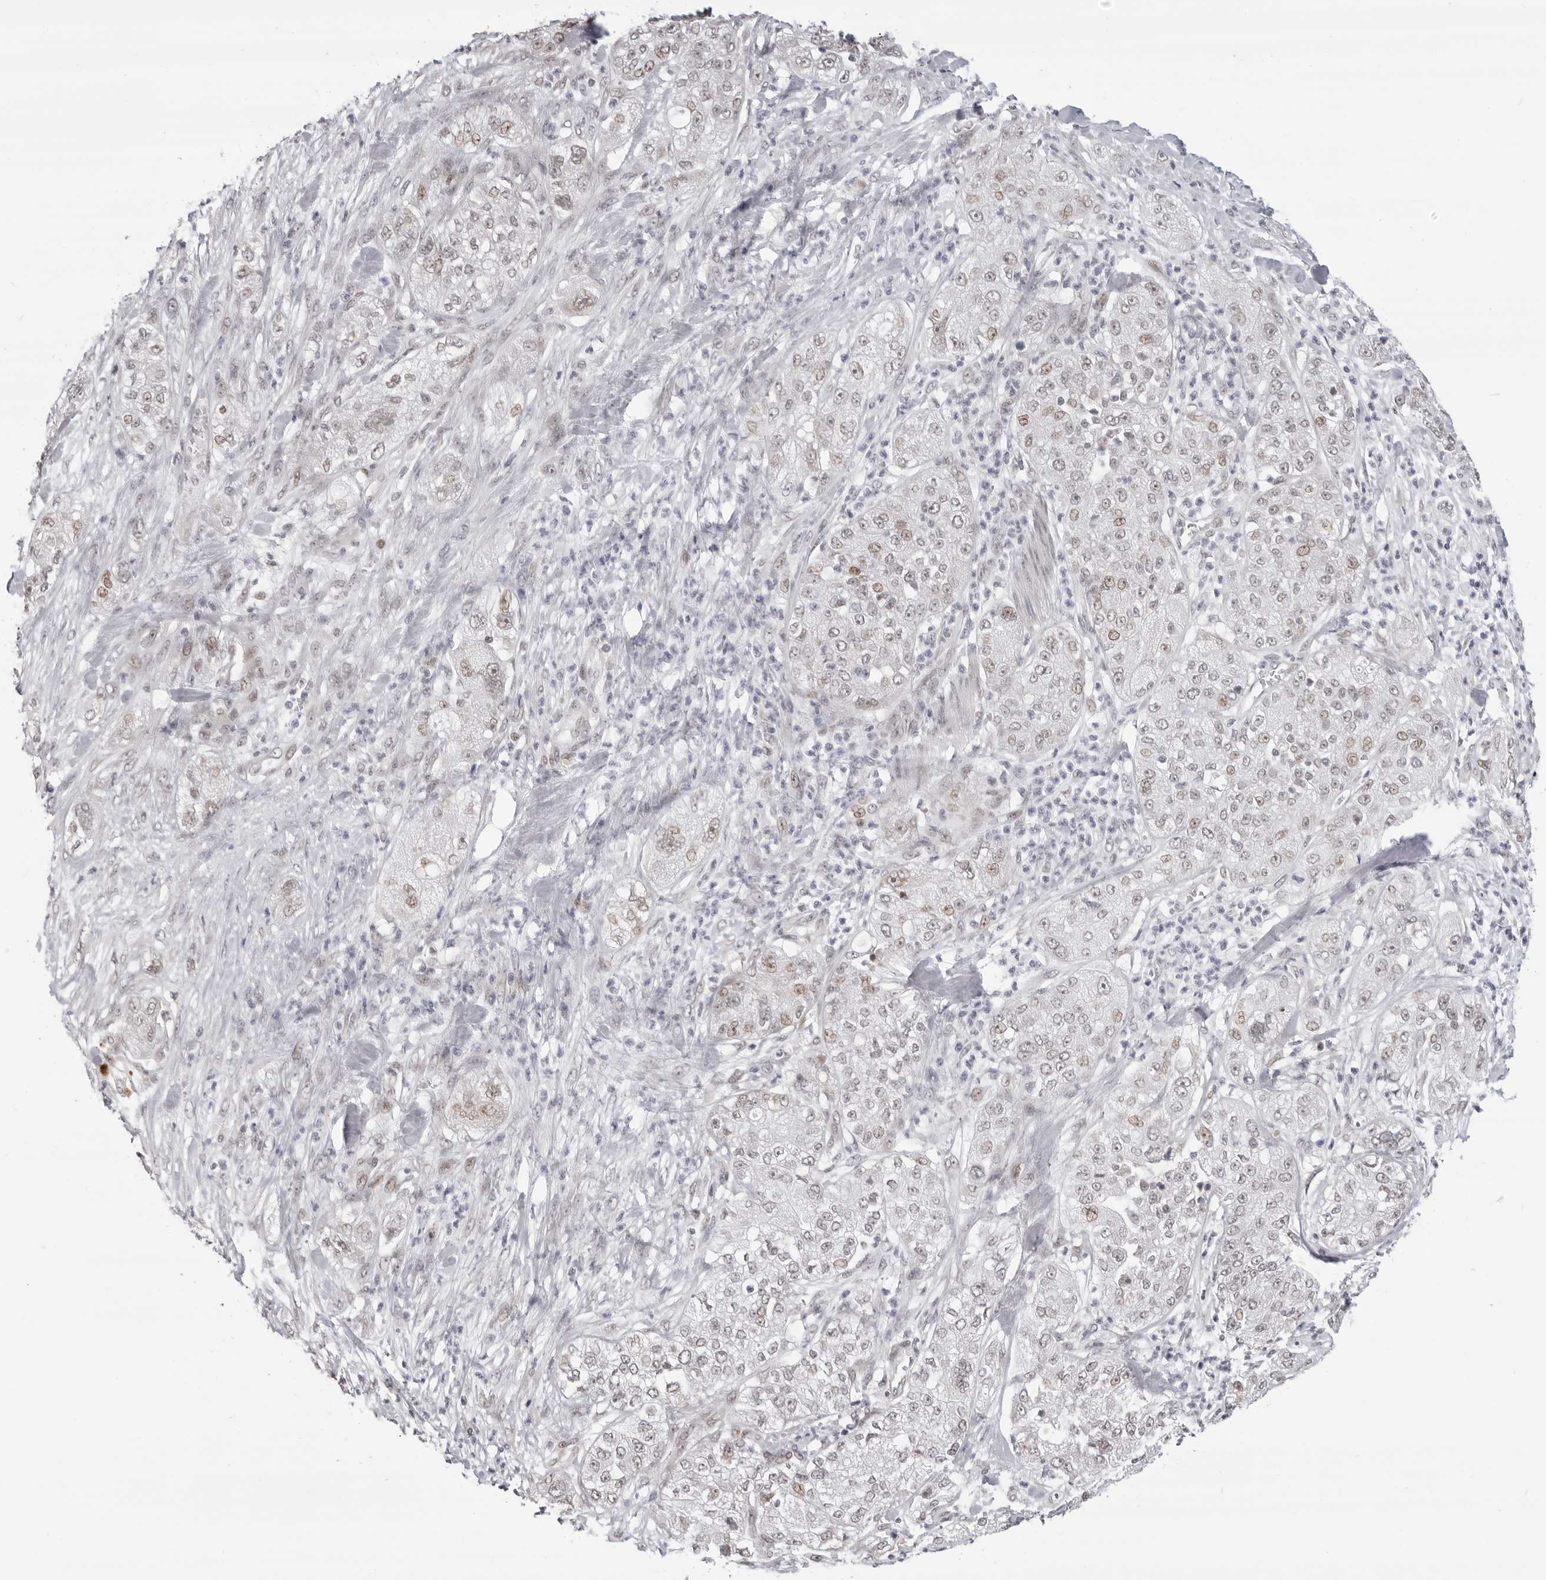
{"staining": {"intensity": "weak", "quantity": "<25%", "location": "nuclear"}, "tissue": "pancreatic cancer", "cell_type": "Tumor cells", "image_type": "cancer", "snomed": [{"axis": "morphology", "description": "Adenocarcinoma, NOS"}, {"axis": "topography", "description": "Pancreas"}], "caption": "Pancreatic cancer (adenocarcinoma) stained for a protein using IHC demonstrates no expression tumor cells.", "gene": "PHF3", "patient": {"sex": "female", "age": 78}}